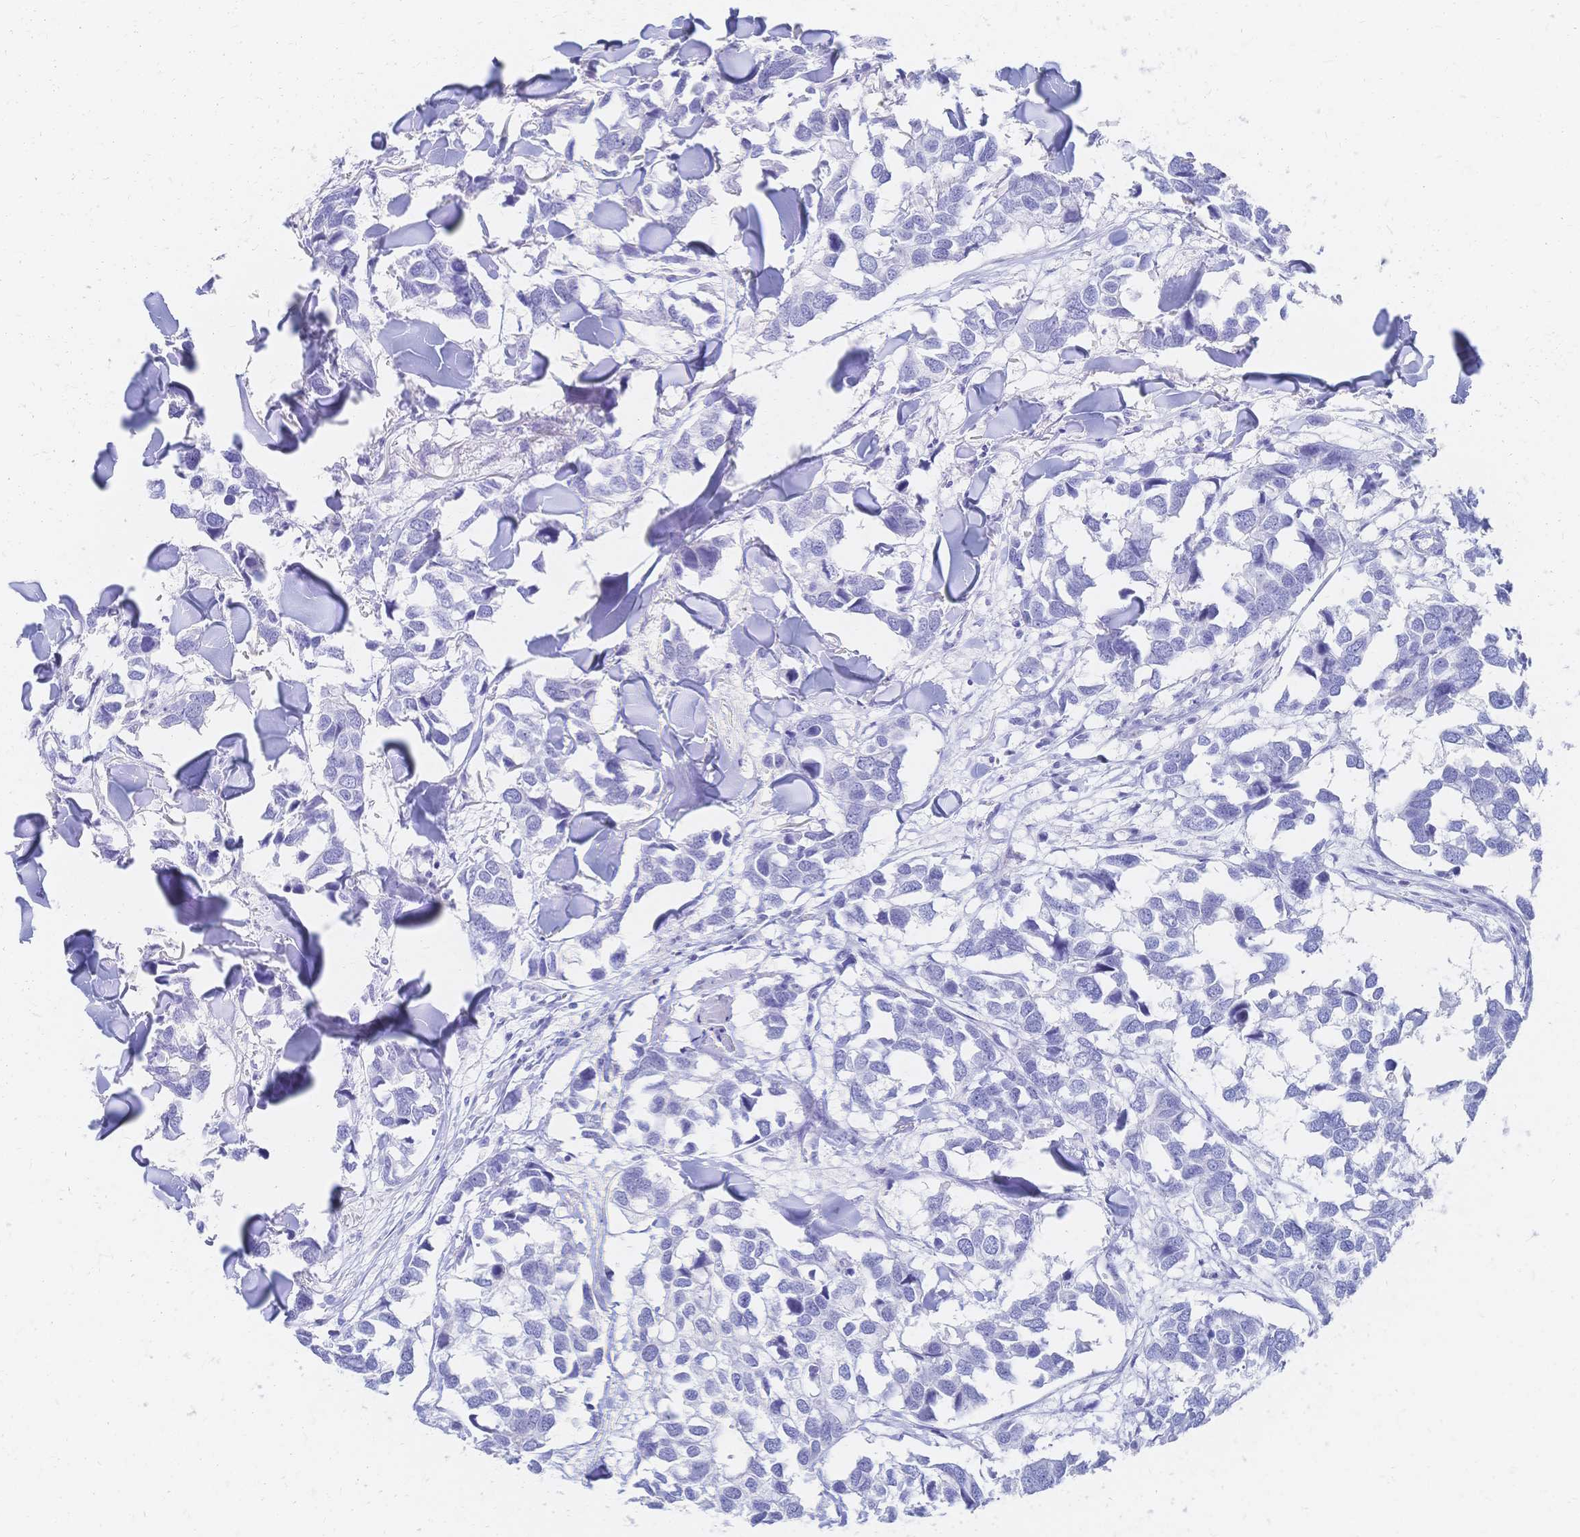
{"staining": {"intensity": "negative", "quantity": "none", "location": "none"}, "tissue": "breast cancer", "cell_type": "Tumor cells", "image_type": "cancer", "snomed": [{"axis": "morphology", "description": "Duct carcinoma"}, {"axis": "topography", "description": "Breast"}], "caption": "Image shows no protein staining in tumor cells of breast infiltrating ductal carcinoma tissue.", "gene": "SLC5A1", "patient": {"sex": "female", "age": 83}}